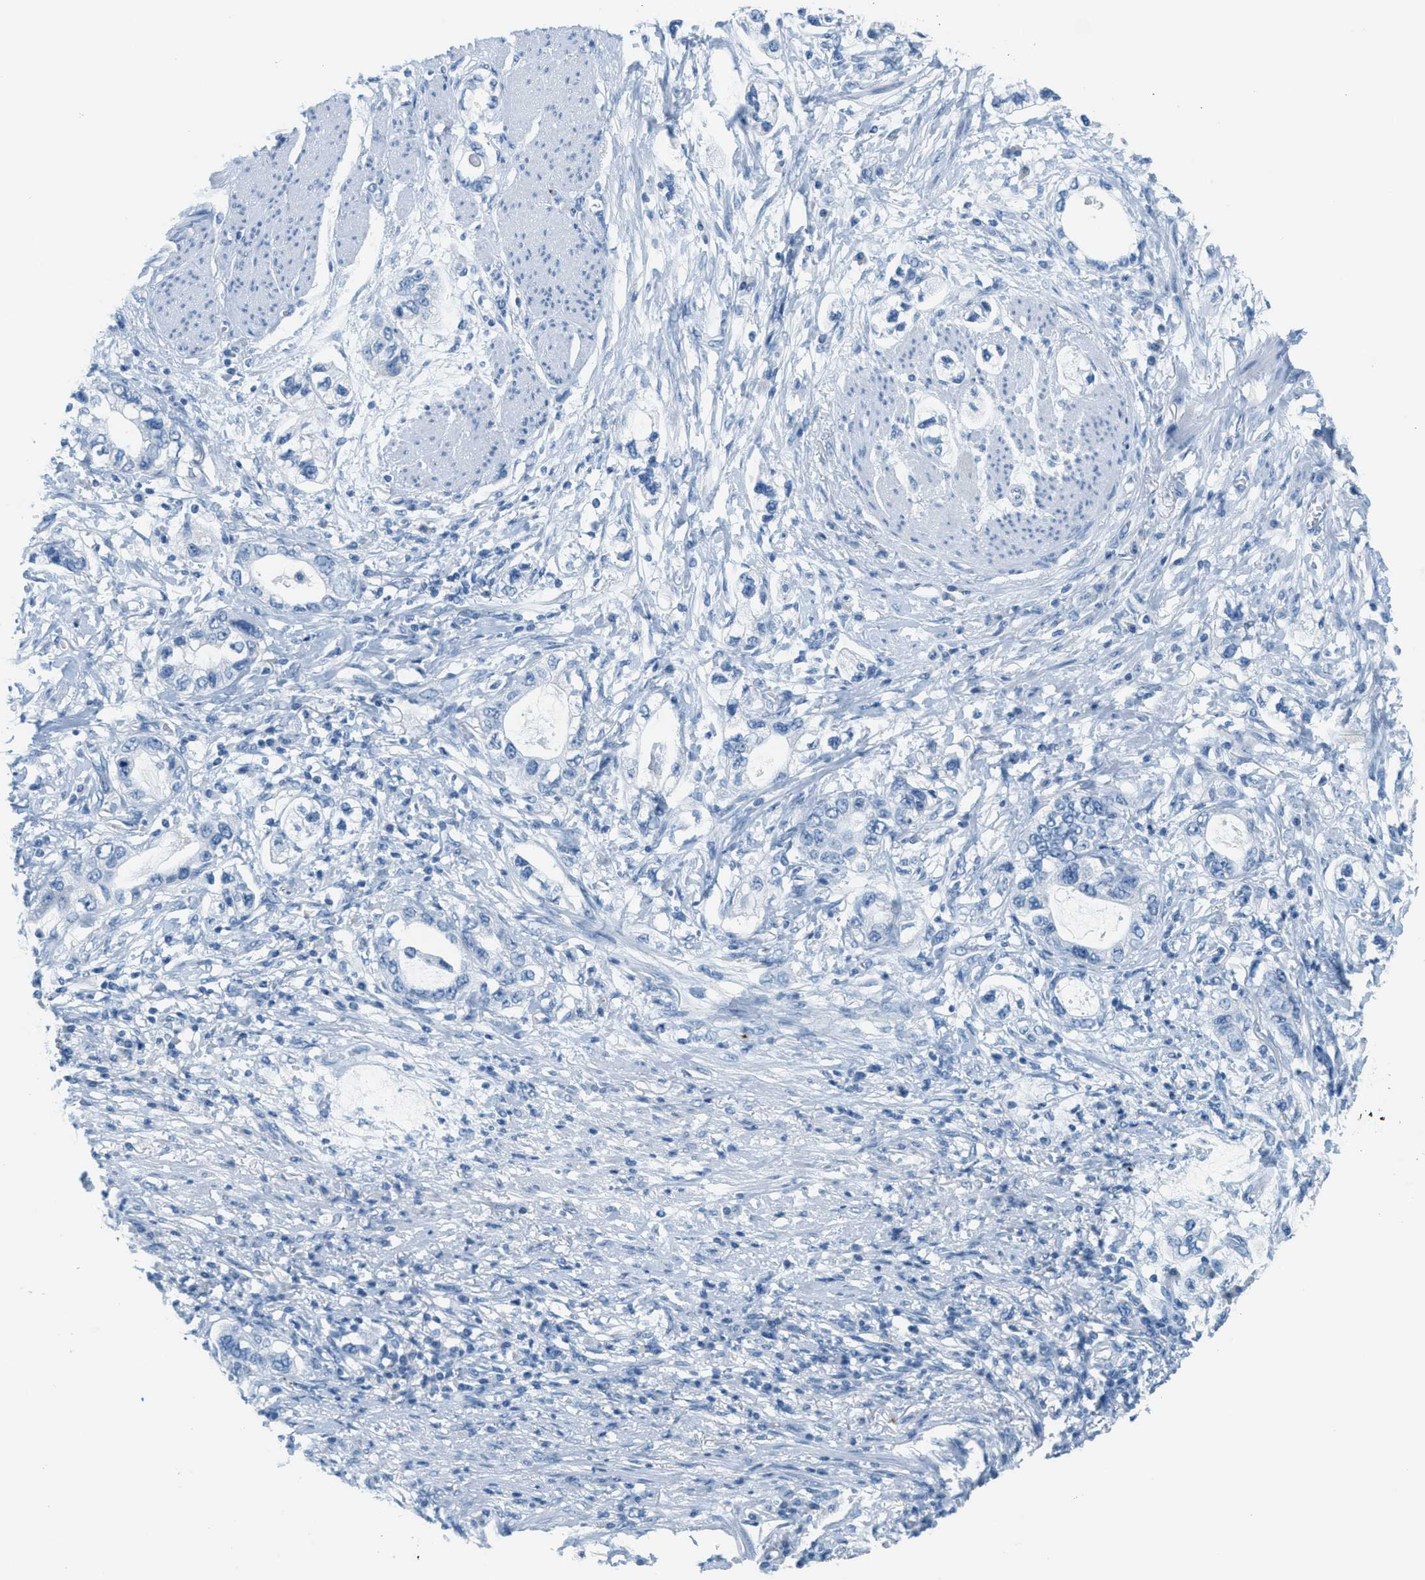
{"staining": {"intensity": "negative", "quantity": "none", "location": "none"}, "tissue": "stomach cancer", "cell_type": "Tumor cells", "image_type": "cancer", "snomed": [{"axis": "morphology", "description": "Adenocarcinoma, NOS"}, {"axis": "topography", "description": "Stomach, lower"}], "caption": "Tumor cells are negative for protein expression in human stomach adenocarcinoma.", "gene": "PPBP", "patient": {"sex": "female", "age": 93}}